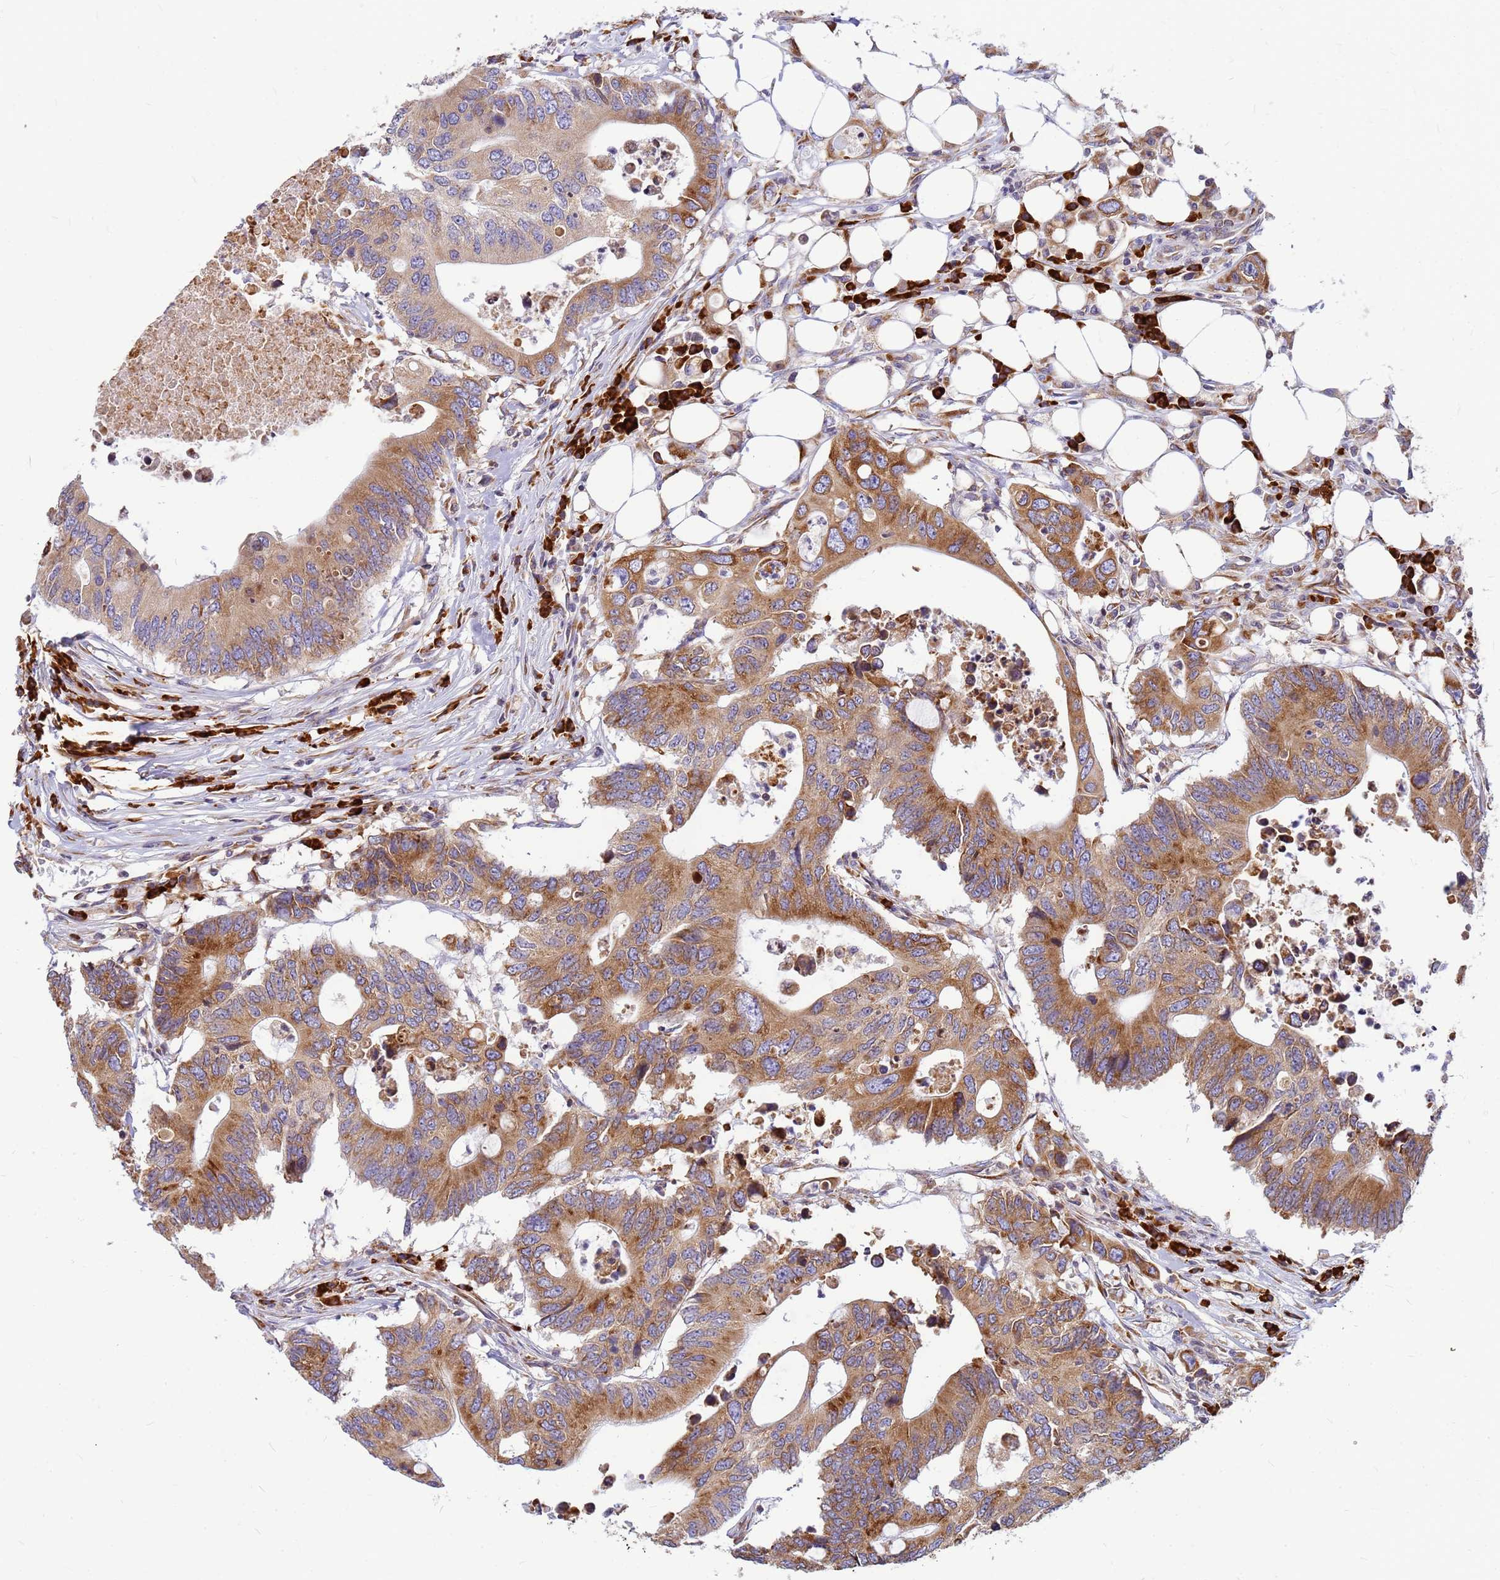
{"staining": {"intensity": "moderate", "quantity": ">75%", "location": "cytoplasmic/membranous"}, "tissue": "colorectal cancer", "cell_type": "Tumor cells", "image_type": "cancer", "snomed": [{"axis": "morphology", "description": "Adenocarcinoma, NOS"}, {"axis": "topography", "description": "Colon"}], "caption": "This is an image of IHC staining of colorectal cancer (adenocarcinoma), which shows moderate staining in the cytoplasmic/membranous of tumor cells.", "gene": "SSR4", "patient": {"sex": "male", "age": 71}}